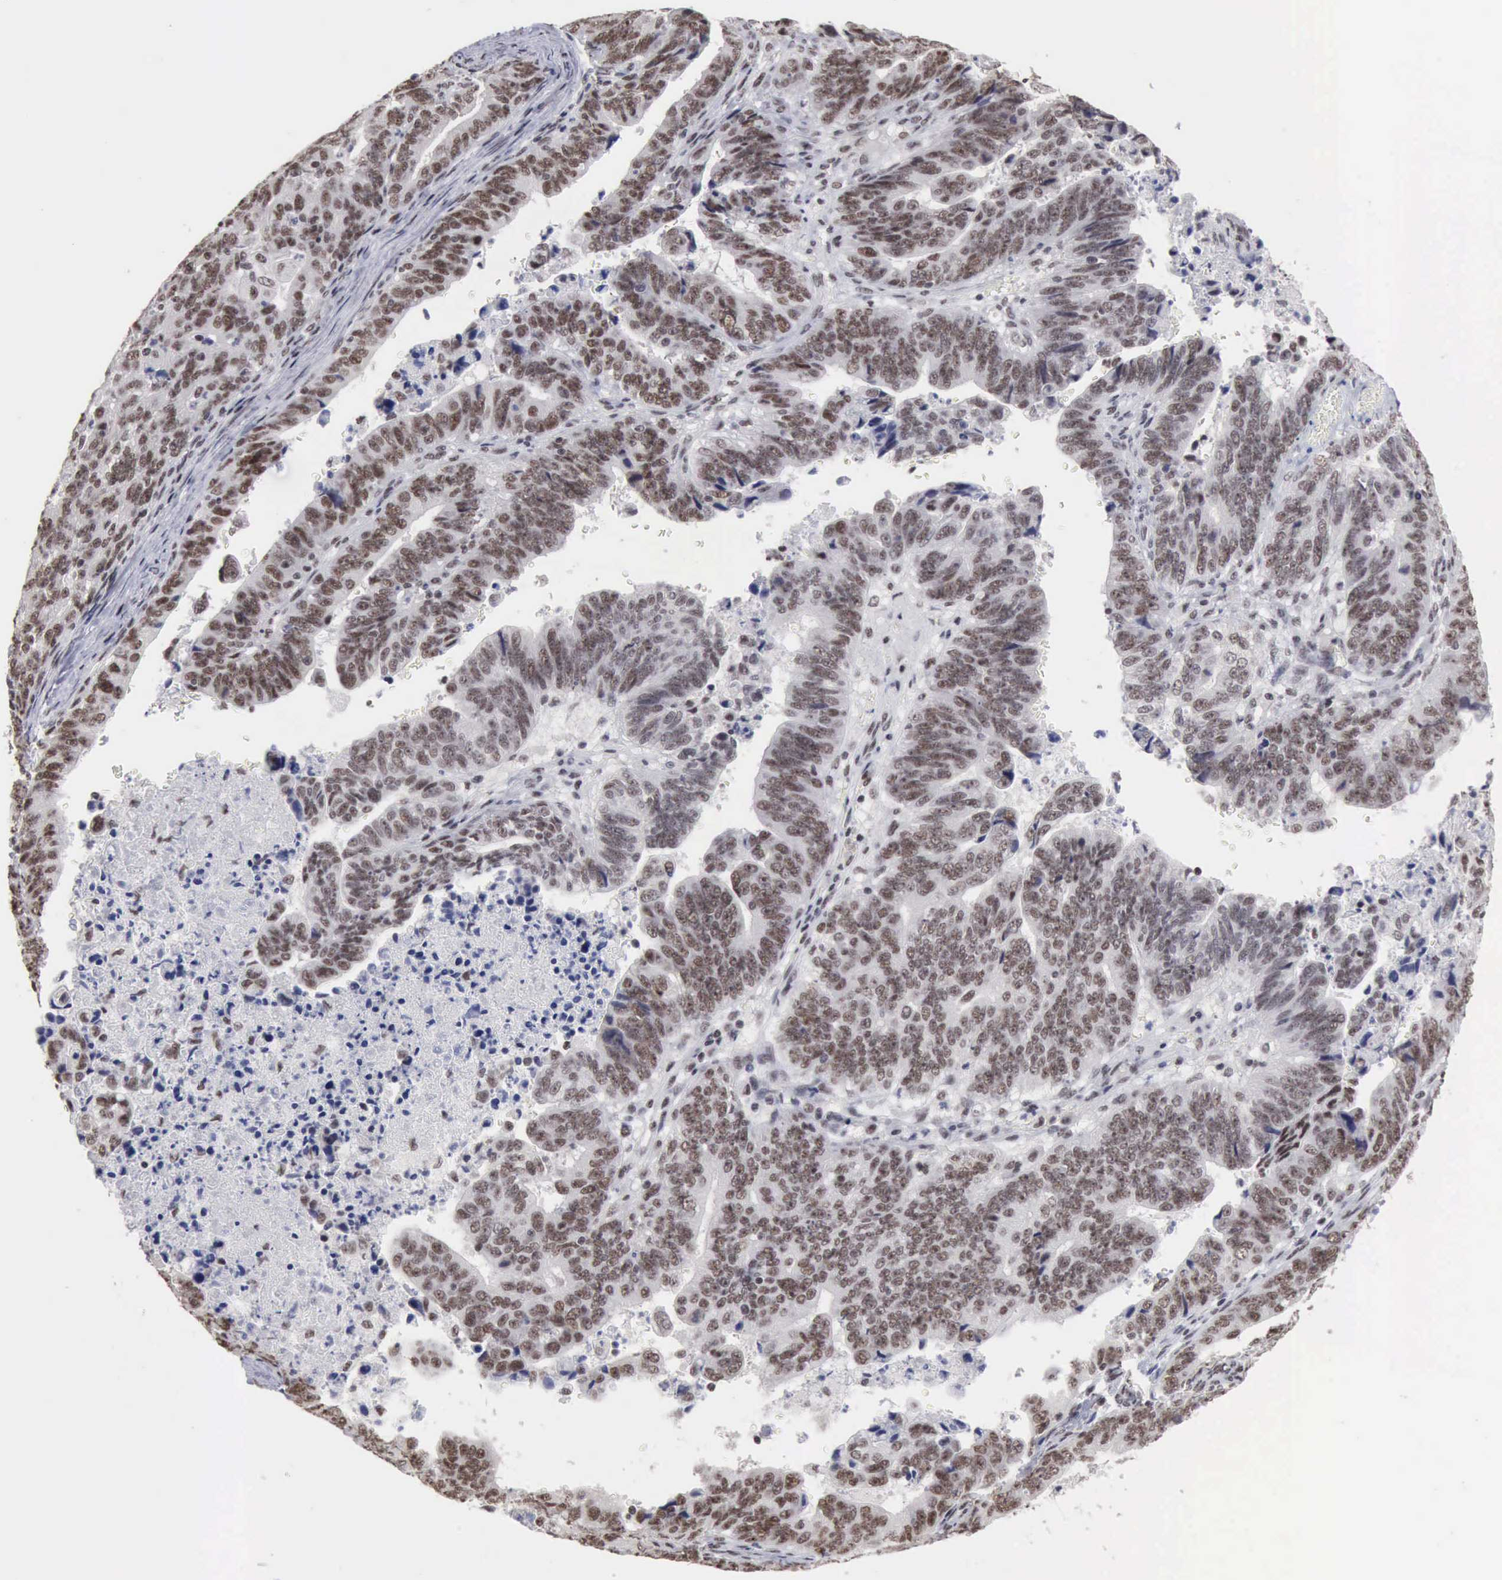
{"staining": {"intensity": "moderate", "quantity": ">75%", "location": "nuclear"}, "tissue": "stomach cancer", "cell_type": "Tumor cells", "image_type": "cancer", "snomed": [{"axis": "morphology", "description": "Adenocarcinoma, NOS"}, {"axis": "topography", "description": "Stomach, upper"}], "caption": "The image displays staining of stomach cancer (adenocarcinoma), revealing moderate nuclear protein positivity (brown color) within tumor cells.", "gene": "TAF1", "patient": {"sex": "female", "age": 50}}